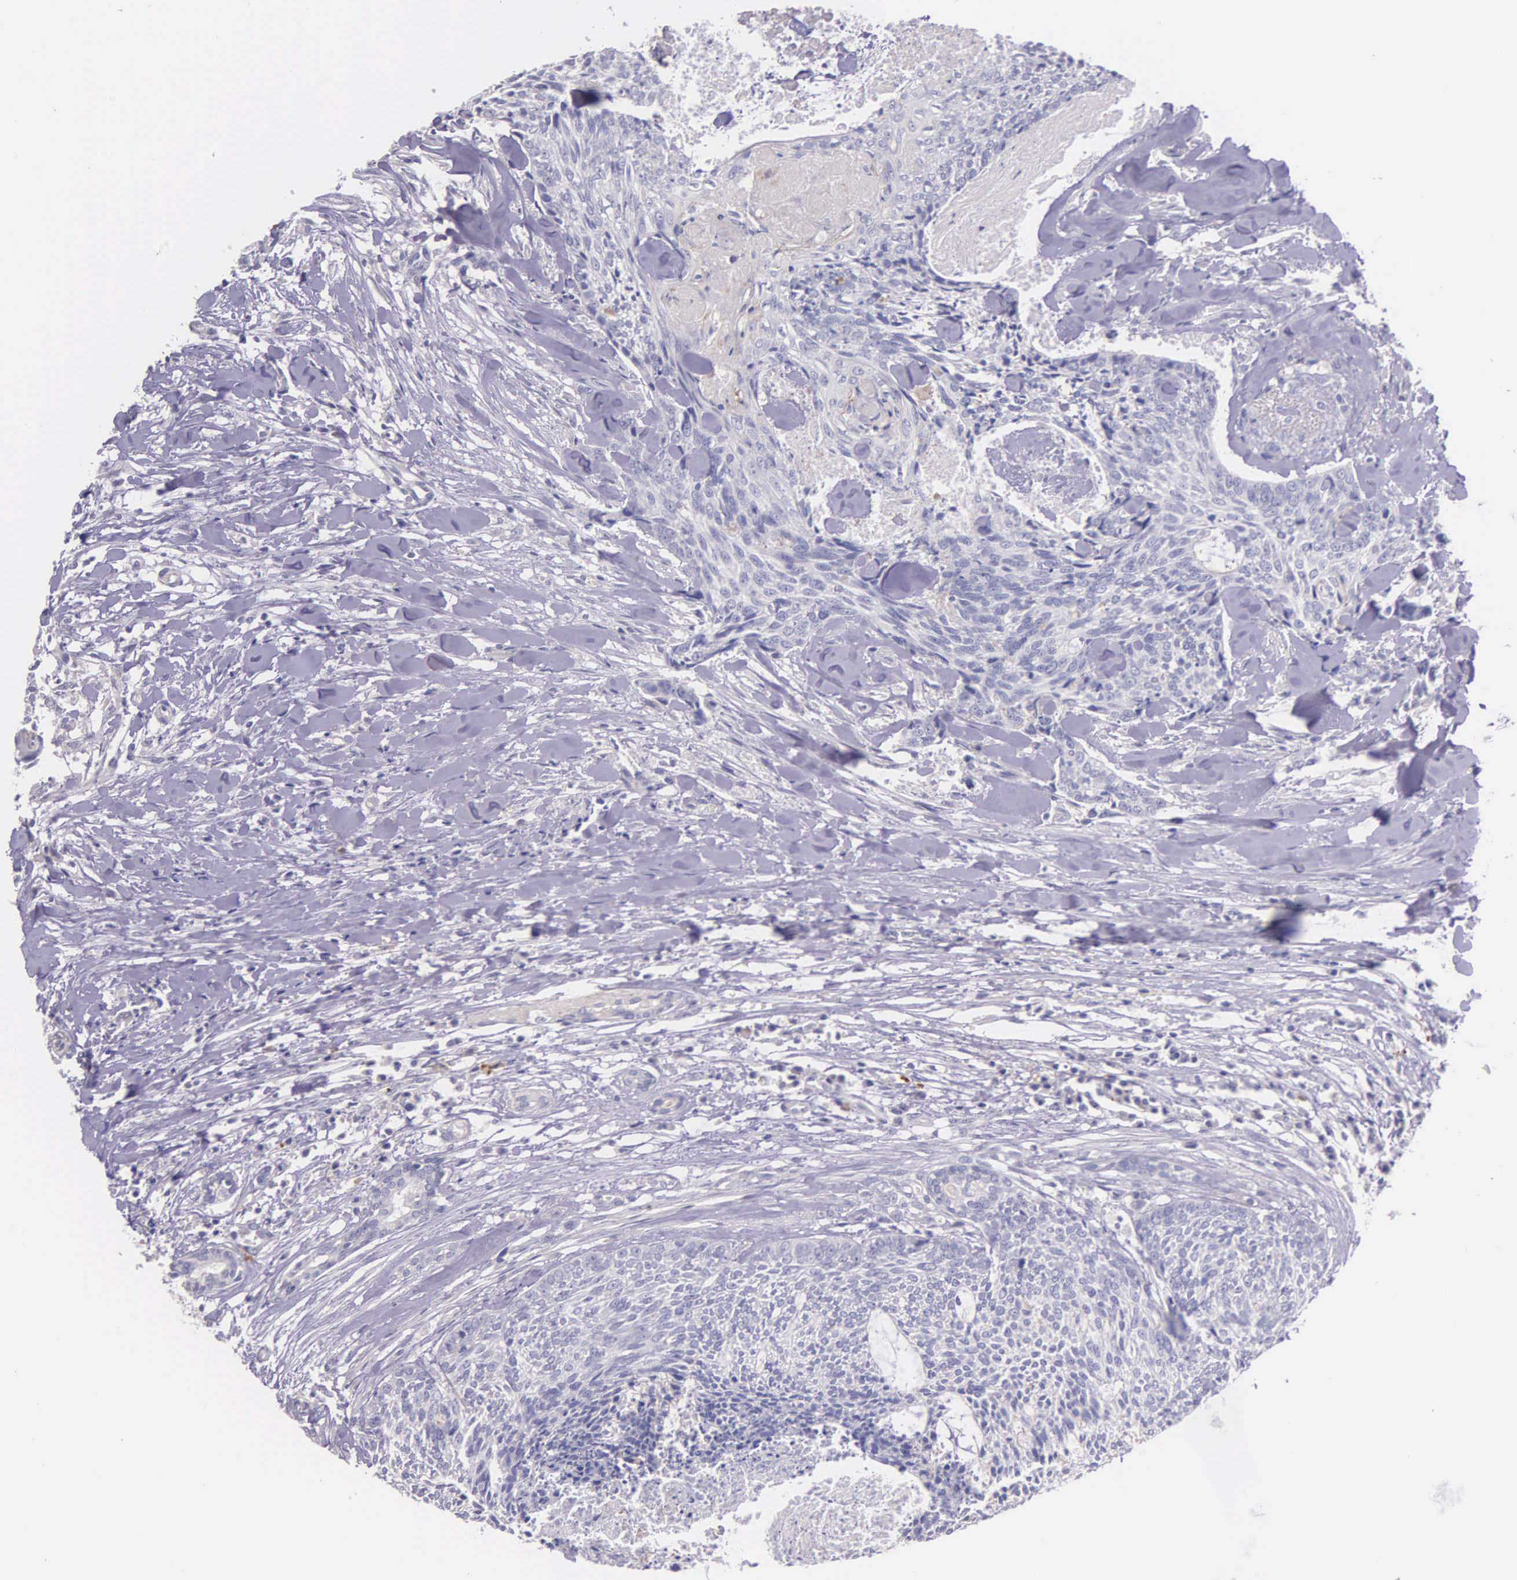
{"staining": {"intensity": "negative", "quantity": "none", "location": "none"}, "tissue": "head and neck cancer", "cell_type": "Tumor cells", "image_type": "cancer", "snomed": [{"axis": "morphology", "description": "Squamous cell carcinoma, NOS"}, {"axis": "topography", "description": "Salivary gland"}, {"axis": "topography", "description": "Head-Neck"}], "caption": "High magnification brightfield microscopy of head and neck cancer (squamous cell carcinoma) stained with DAB (3,3'-diaminobenzidine) (brown) and counterstained with hematoxylin (blue): tumor cells show no significant expression.", "gene": "THSD7A", "patient": {"sex": "male", "age": 70}}